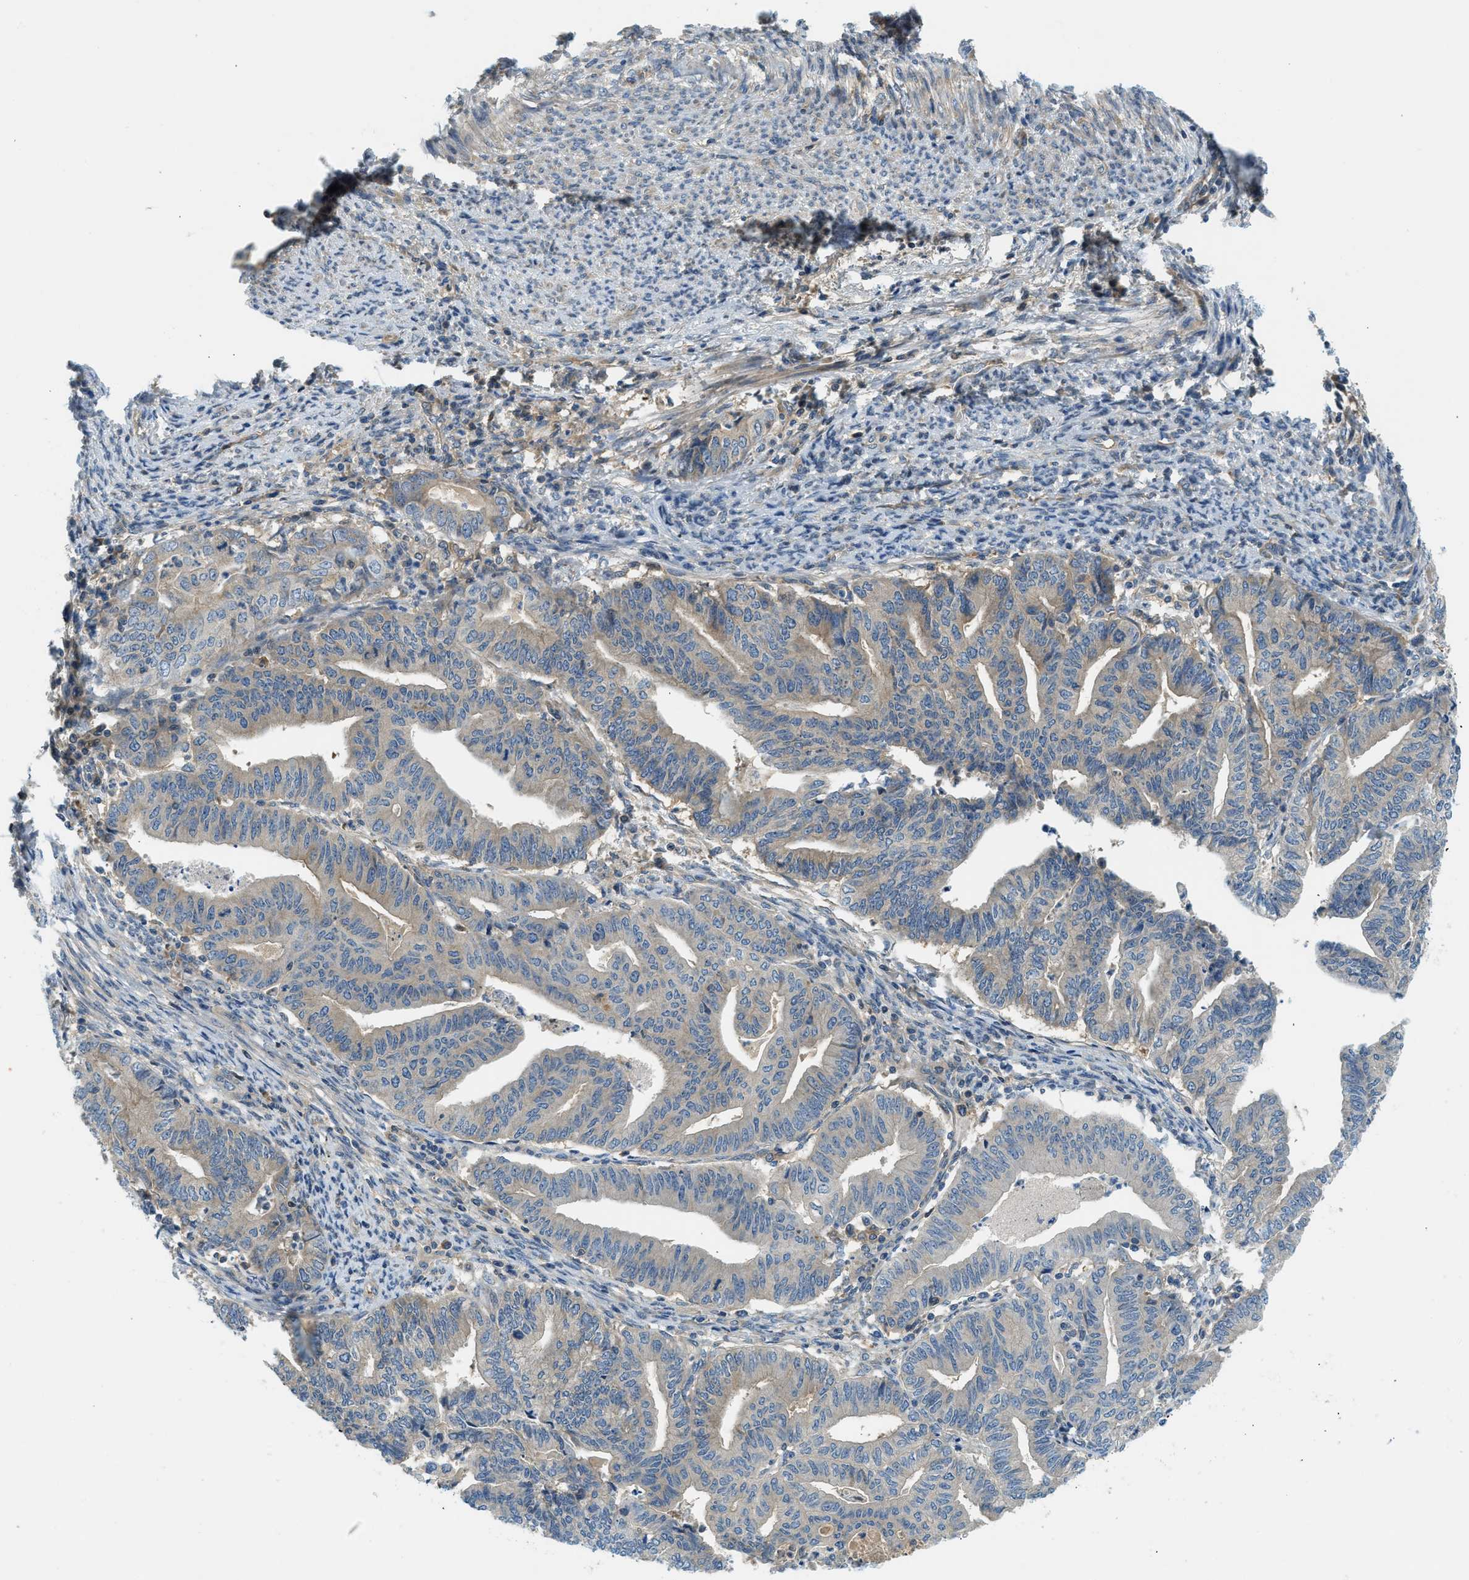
{"staining": {"intensity": "negative", "quantity": "none", "location": "none"}, "tissue": "endometrial cancer", "cell_type": "Tumor cells", "image_type": "cancer", "snomed": [{"axis": "morphology", "description": "Adenocarcinoma, NOS"}, {"axis": "topography", "description": "Endometrium"}], "caption": "Immunohistochemistry micrograph of neoplastic tissue: human adenocarcinoma (endometrial) stained with DAB reveals no significant protein staining in tumor cells.", "gene": "KCNK1", "patient": {"sex": "female", "age": 79}}